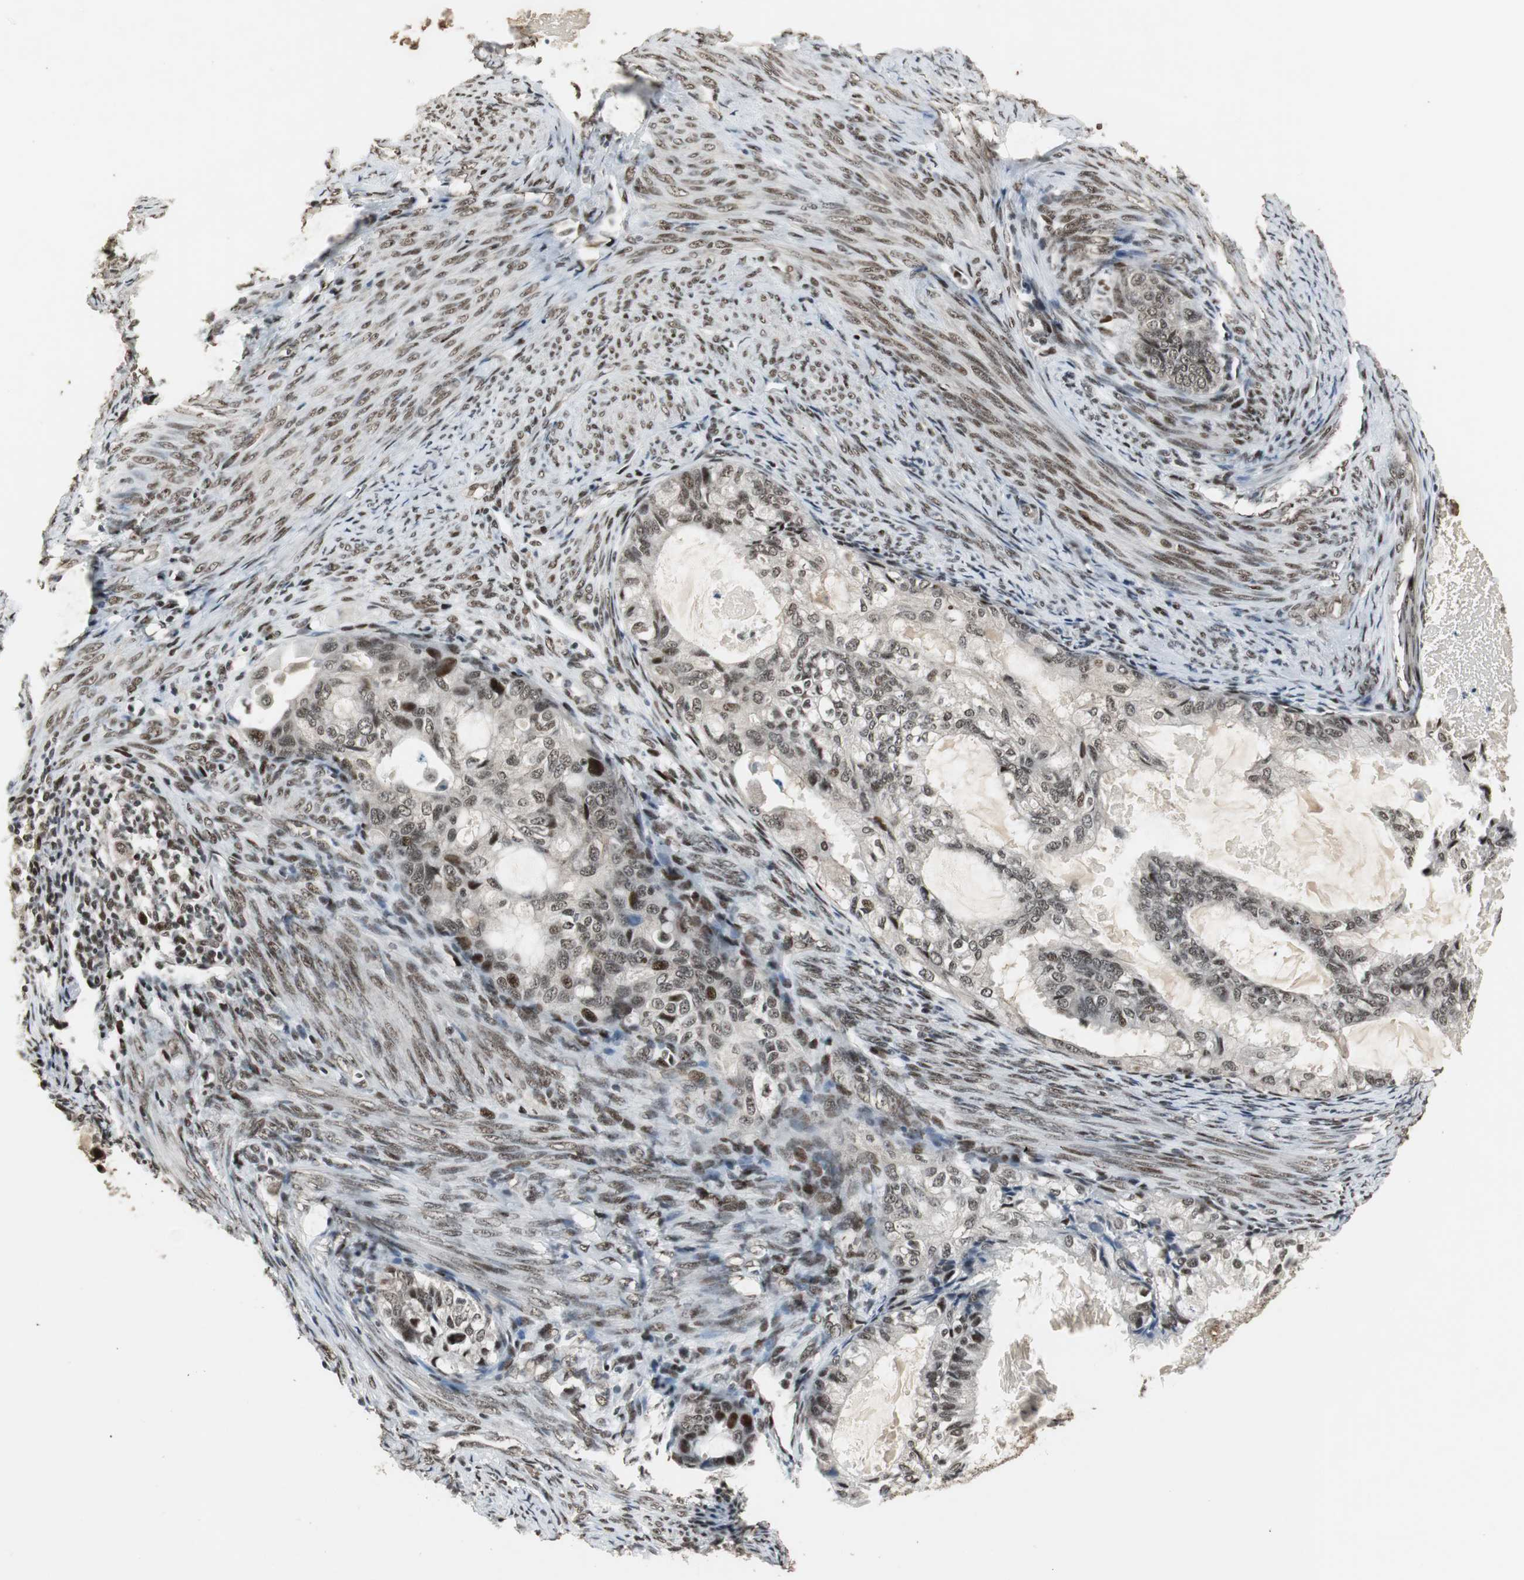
{"staining": {"intensity": "moderate", "quantity": ">75%", "location": "nuclear"}, "tissue": "cervical cancer", "cell_type": "Tumor cells", "image_type": "cancer", "snomed": [{"axis": "morphology", "description": "Normal tissue, NOS"}, {"axis": "morphology", "description": "Adenocarcinoma, NOS"}, {"axis": "topography", "description": "Cervix"}, {"axis": "topography", "description": "Endometrium"}], "caption": "Cervical adenocarcinoma stained with DAB immunohistochemistry demonstrates medium levels of moderate nuclear expression in approximately >75% of tumor cells. Nuclei are stained in blue.", "gene": "TAF5", "patient": {"sex": "female", "age": 86}}